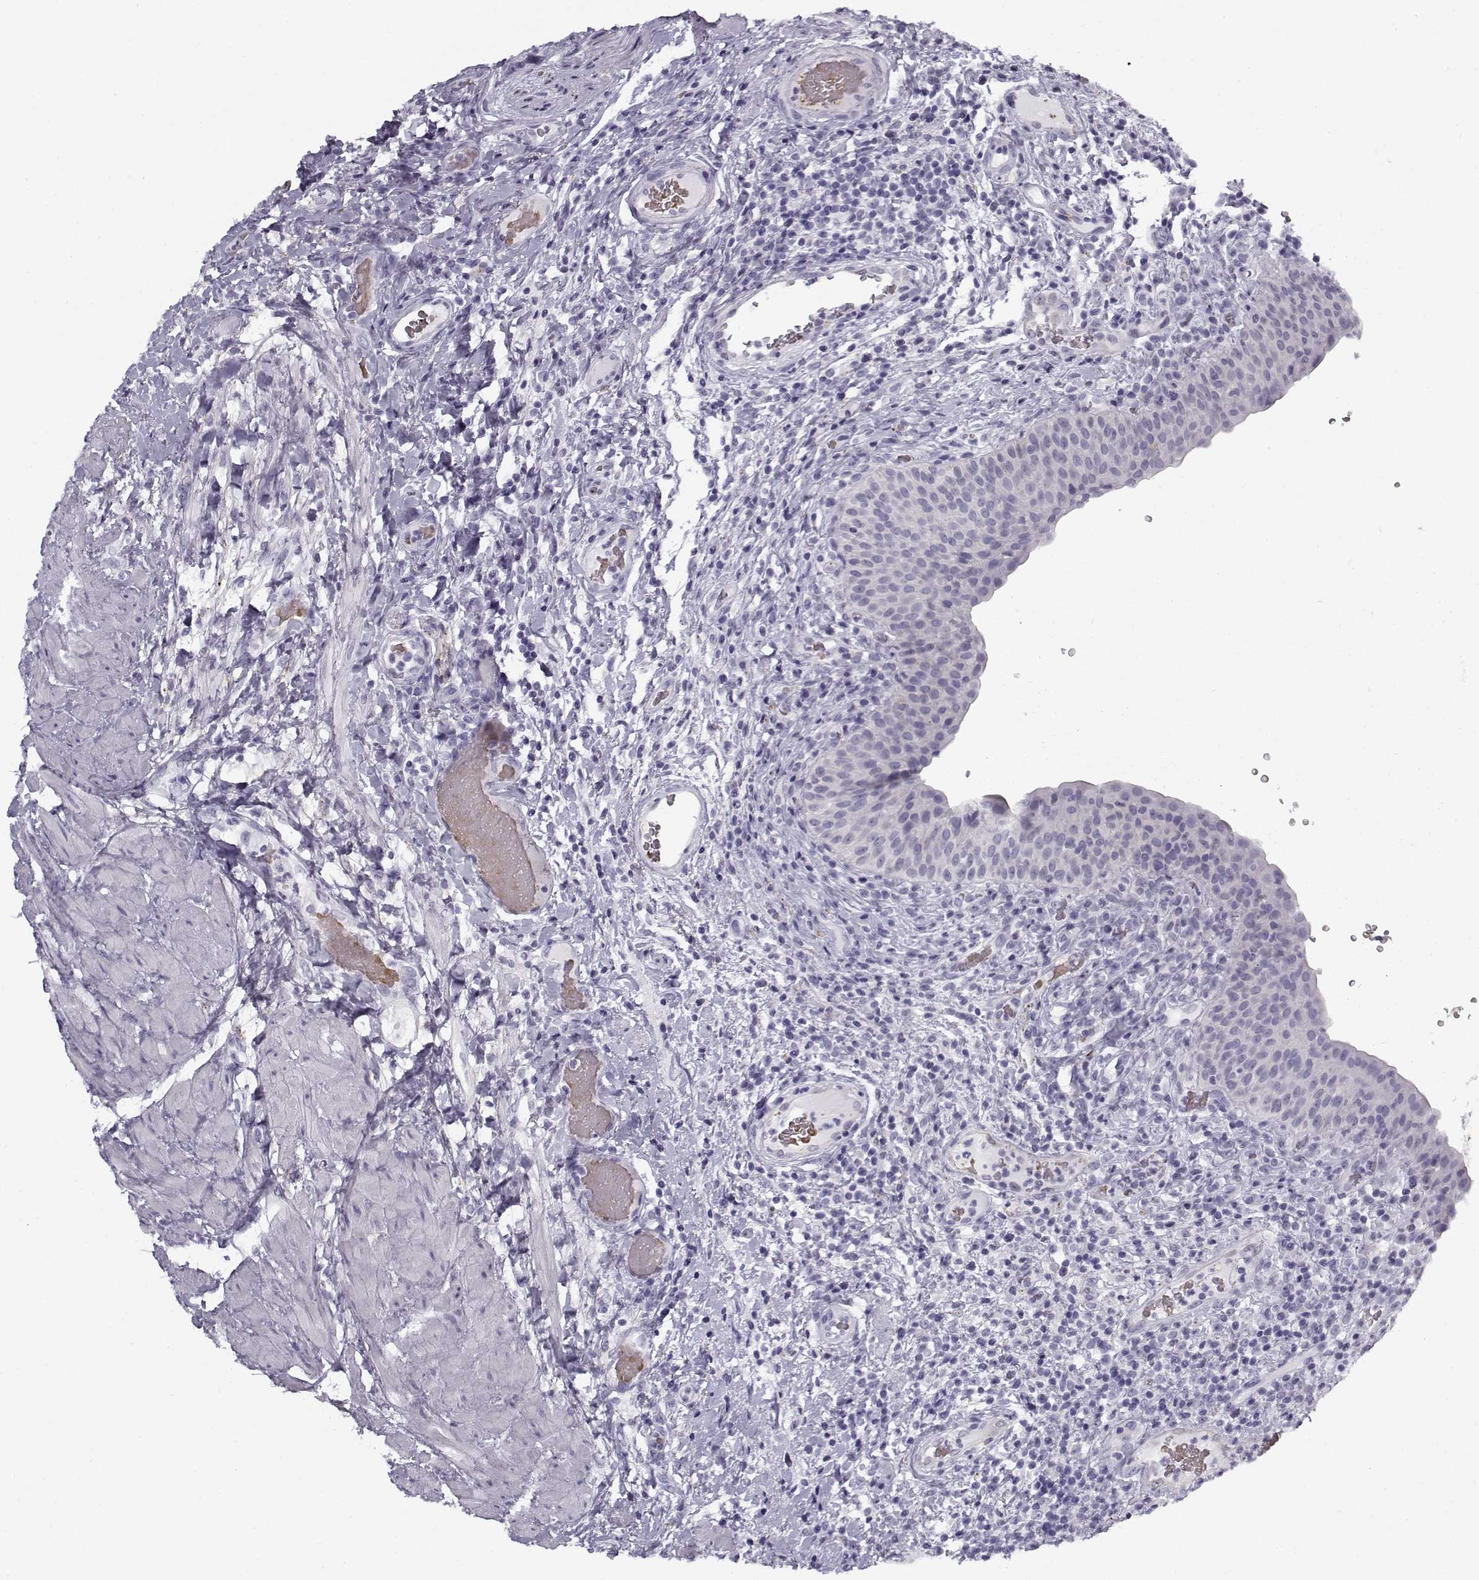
{"staining": {"intensity": "negative", "quantity": "none", "location": "none"}, "tissue": "urinary bladder", "cell_type": "Urothelial cells", "image_type": "normal", "snomed": [{"axis": "morphology", "description": "Normal tissue, NOS"}, {"axis": "topography", "description": "Urinary bladder"}], "caption": "Urothelial cells show no significant protein positivity in unremarkable urinary bladder. Nuclei are stained in blue.", "gene": "SNCA", "patient": {"sex": "male", "age": 66}}